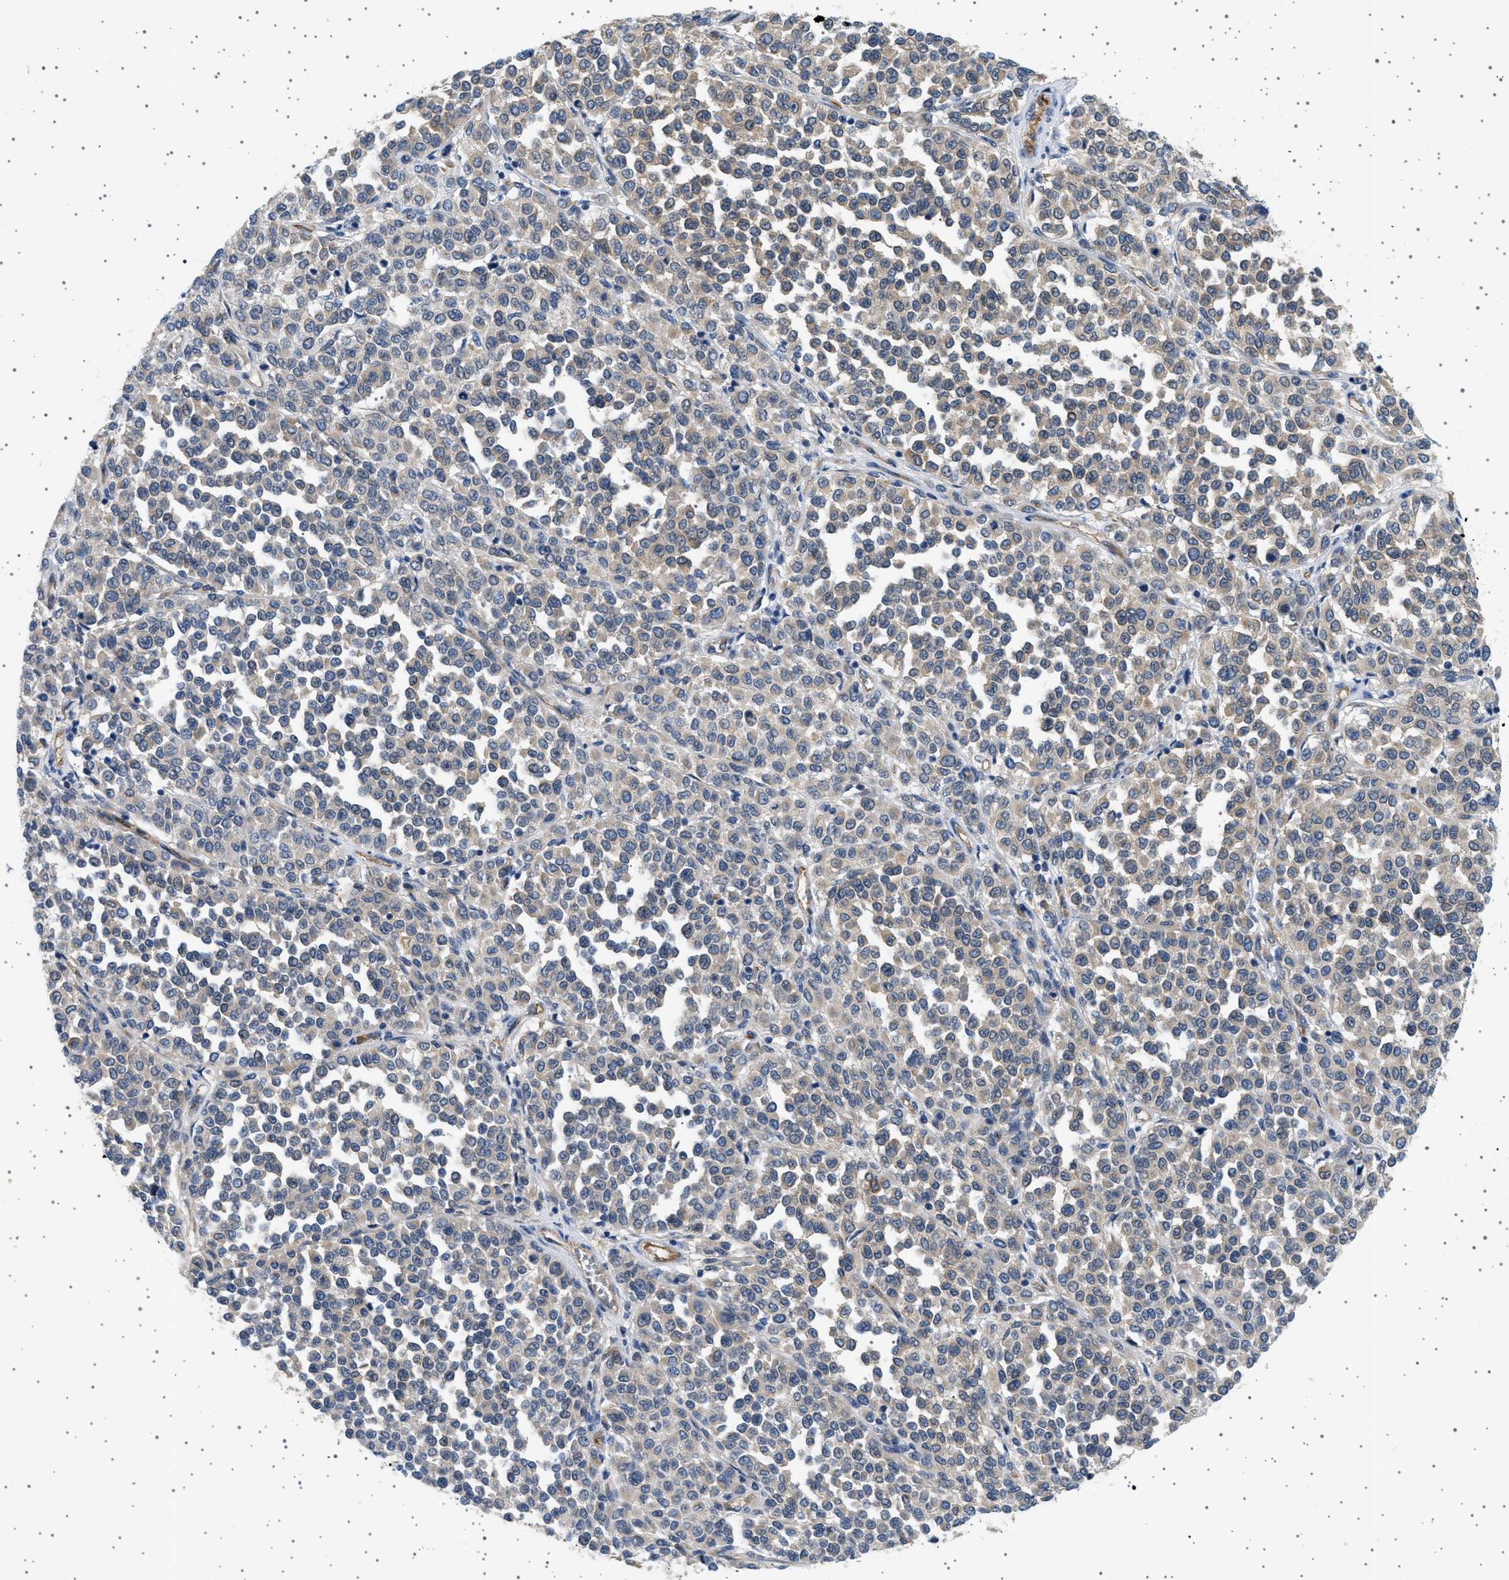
{"staining": {"intensity": "strong", "quantity": "<25%", "location": "cytoplasmic/membranous"}, "tissue": "melanoma", "cell_type": "Tumor cells", "image_type": "cancer", "snomed": [{"axis": "morphology", "description": "Malignant melanoma, Metastatic site"}, {"axis": "topography", "description": "Pancreas"}], "caption": "Tumor cells exhibit medium levels of strong cytoplasmic/membranous staining in about <25% of cells in human melanoma.", "gene": "PLPP6", "patient": {"sex": "female", "age": 30}}